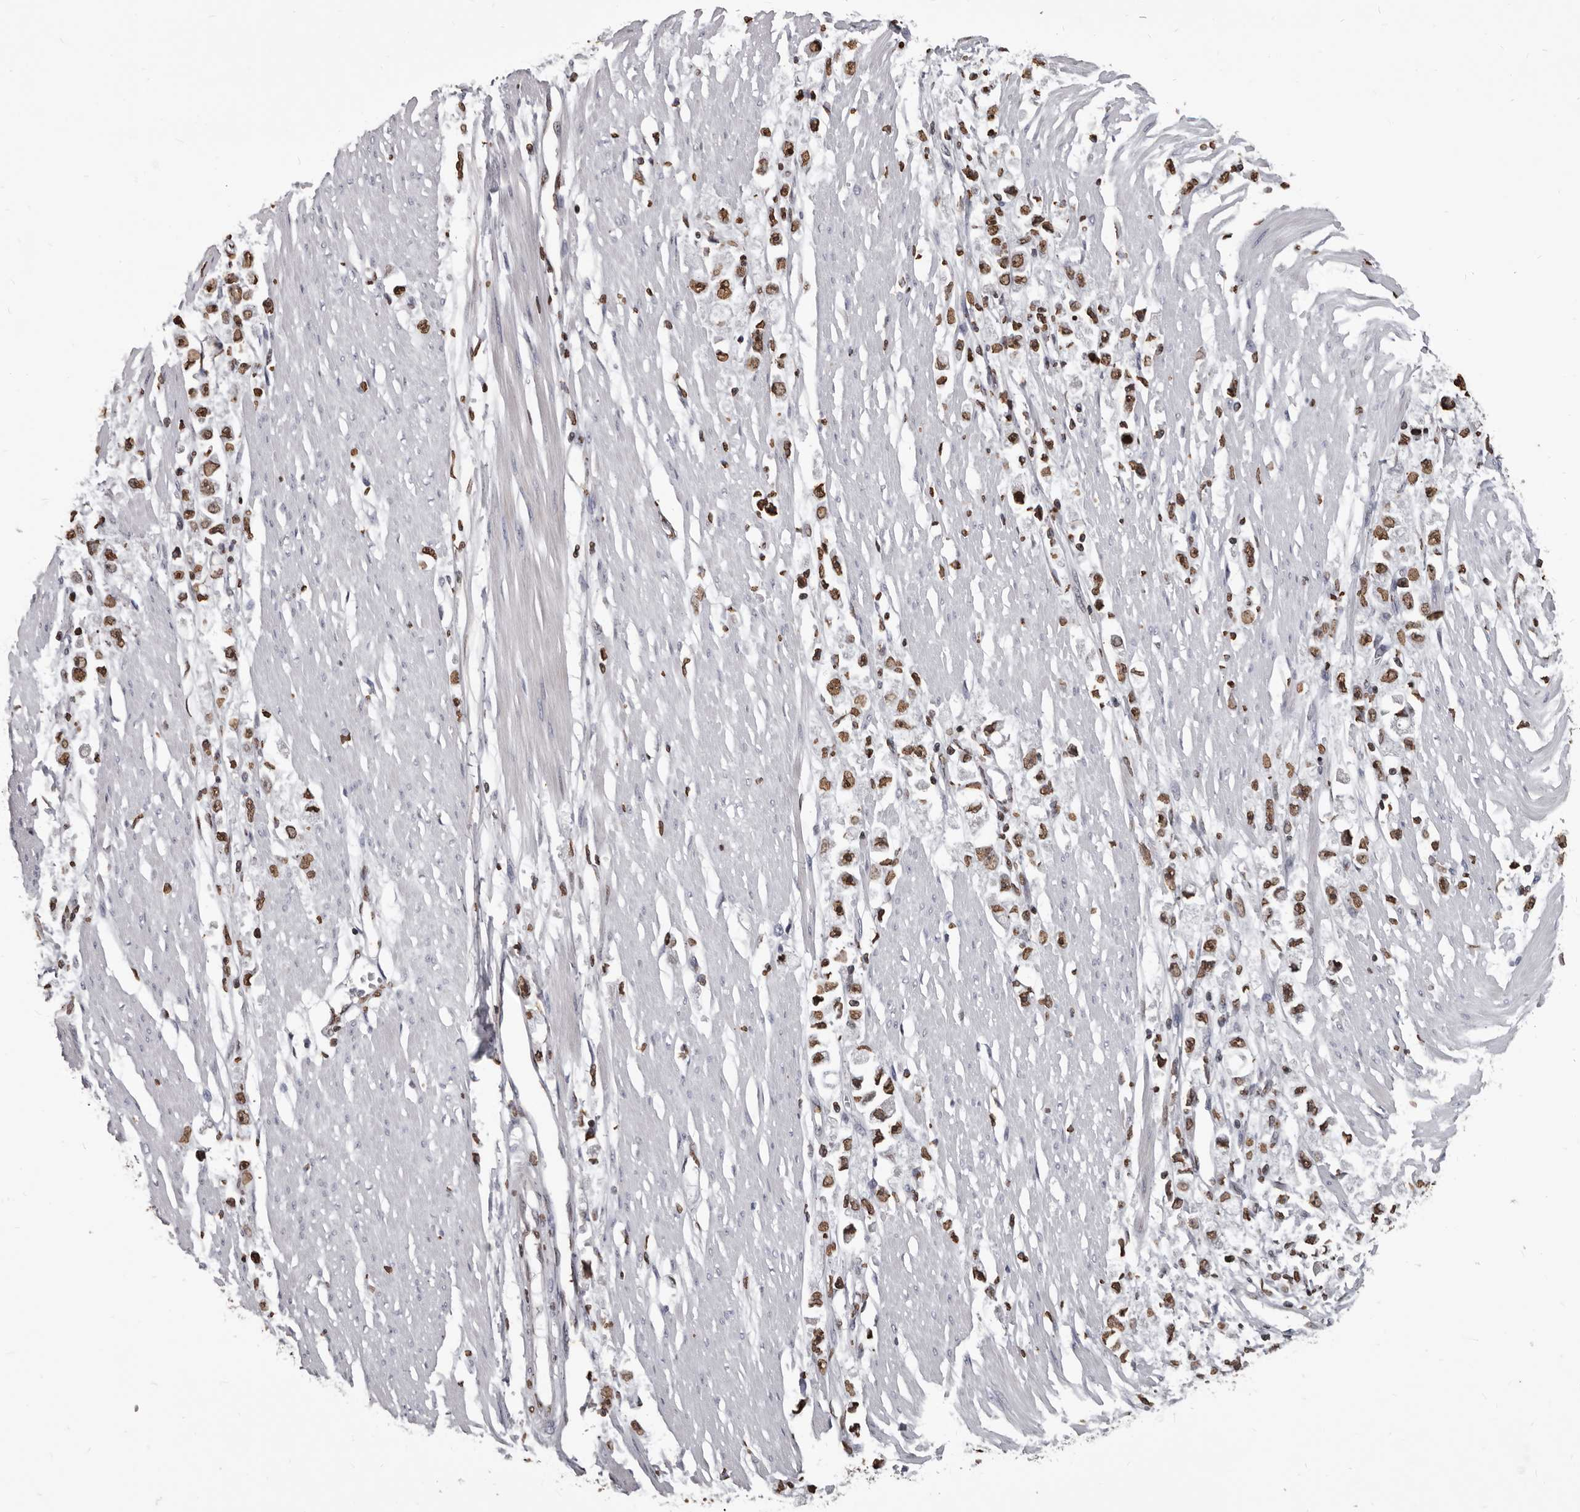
{"staining": {"intensity": "moderate", "quantity": ">75%", "location": "nuclear"}, "tissue": "stomach cancer", "cell_type": "Tumor cells", "image_type": "cancer", "snomed": [{"axis": "morphology", "description": "Adenocarcinoma, NOS"}, {"axis": "topography", "description": "Stomach"}], "caption": "A high-resolution photomicrograph shows immunohistochemistry staining of stomach adenocarcinoma, which shows moderate nuclear positivity in about >75% of tumor cells.", "gene": "AHR", "patient": {"sex": "female", "age": 59}}